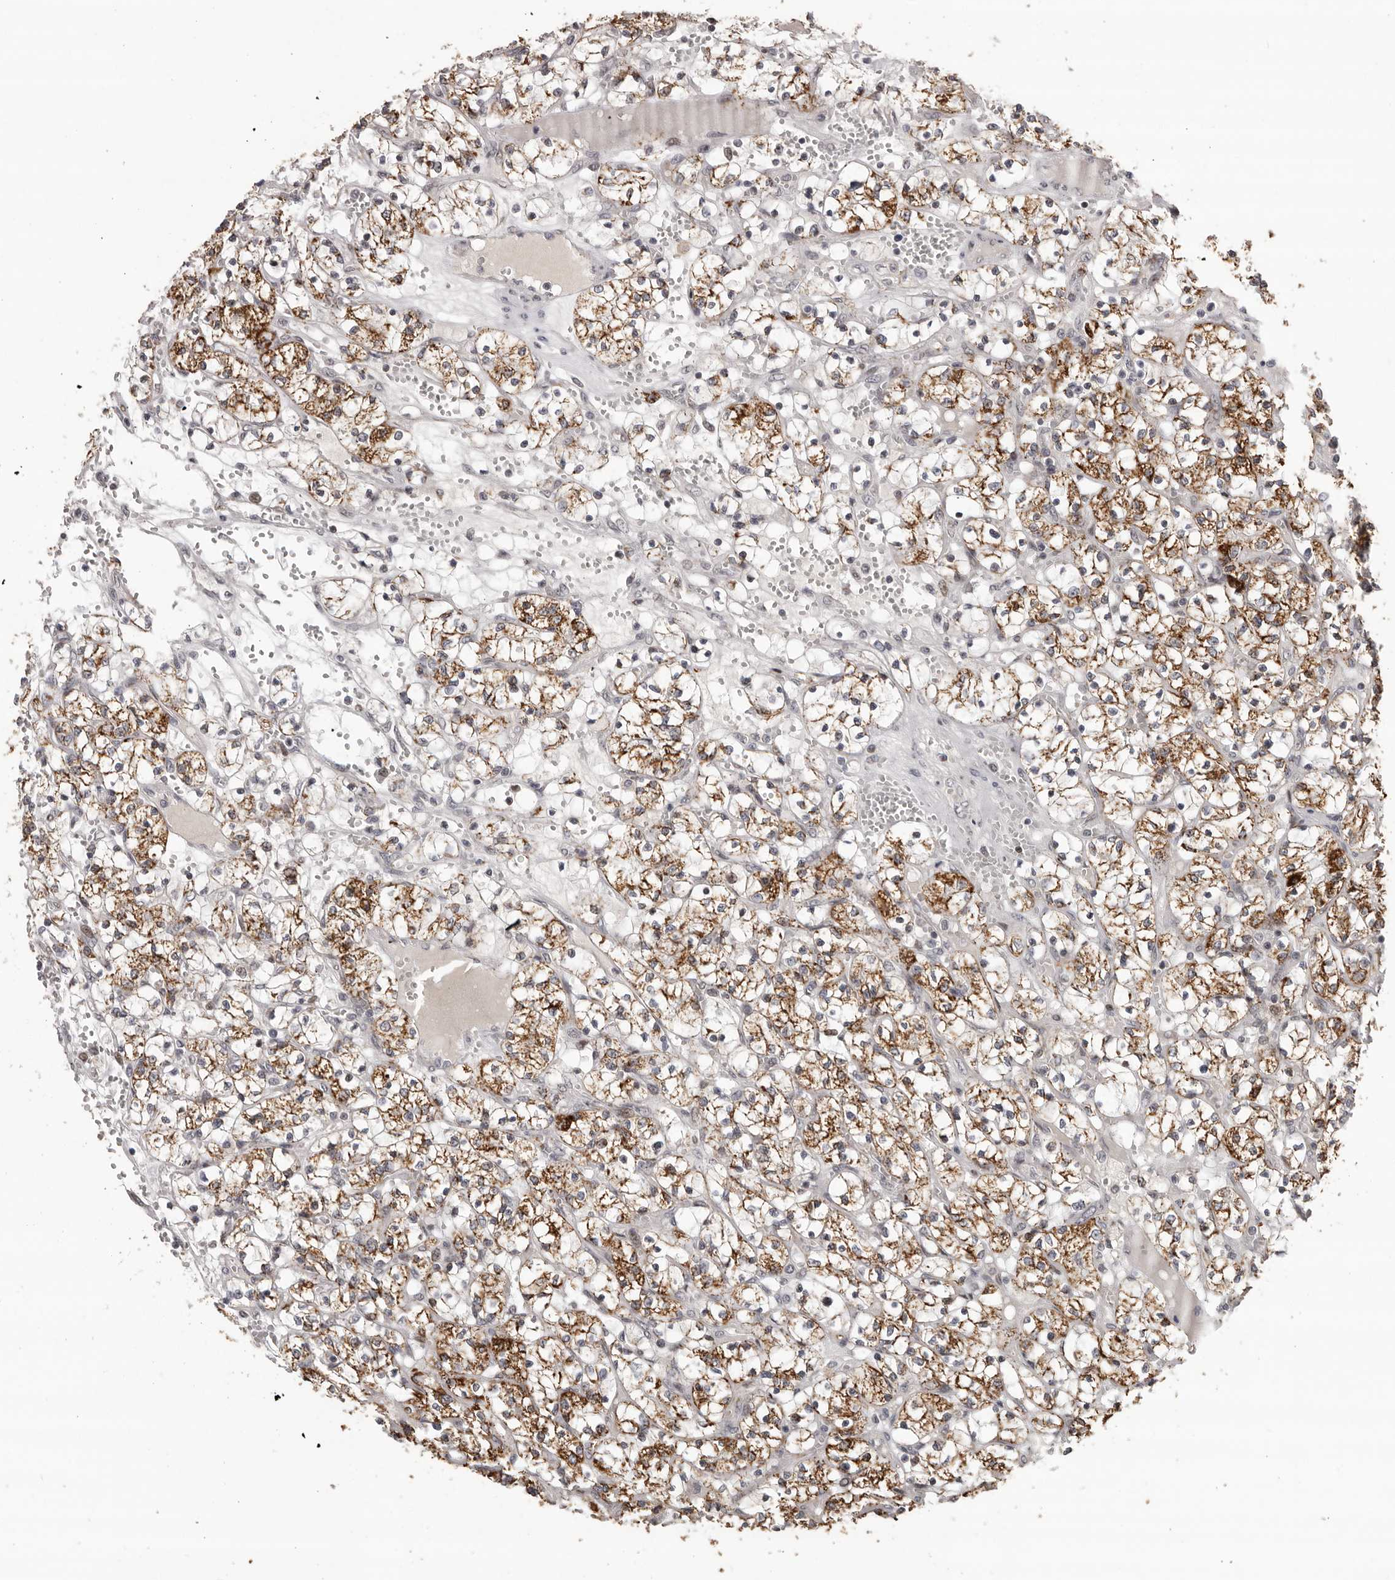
{"staining": {"intensity": "moderate", "quantity": ">75%", "location": "cytoplasmic/membranous"}, "tissue": "renal cancer", "cell_type": "Tumor cells", "image_type": "cancer", "snomed": [{"axis": "morphology", "description": "Adenocarcinoma, NOS"}, {"axis": "topography", "description": "Kidney"}], "caption": "This is a photomicrograph of IHC staining of renal cancer, which shows moderate staining in the cytoplasmic/membranous of tumor cells.", "gene": "C17orf99", "patient": {"sex": "female", "age": 69}}